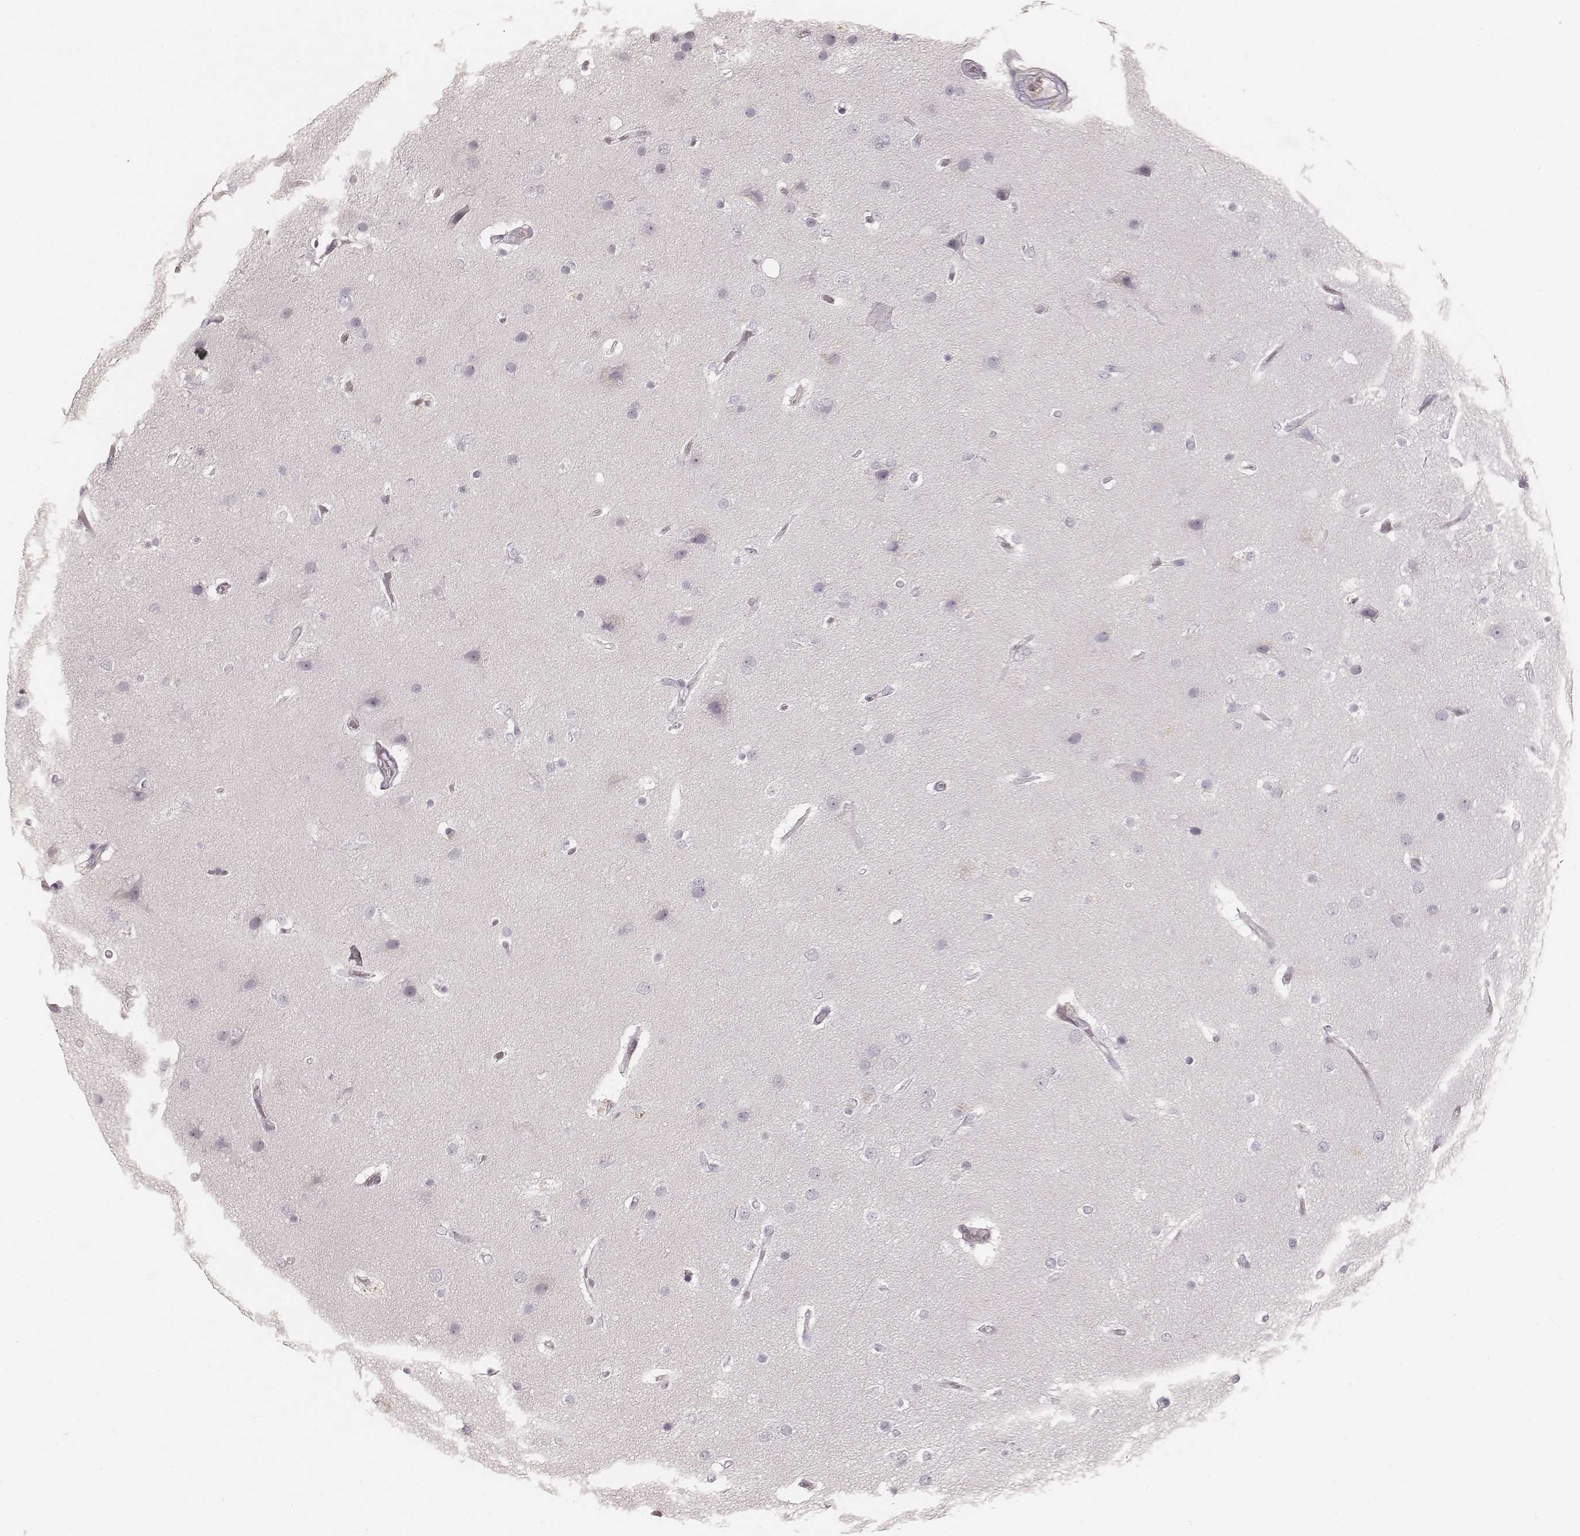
{"staining": {"intensity": "negative", "quantity": "none", "location": "none"}, "tissue": "glioma", "cell_type": "Tumor cells", "image_type": "cancer", "snomed": [{"axis": "morphology", "description": "Glioma, malignant, High grade"}, {"axis": "topography", "description": "Brain"}], "caption": "Tumor cells are negative for protein expression in human glioma.", "gene": "KRT31", "patient": {"sex": "female", "age": 61}}